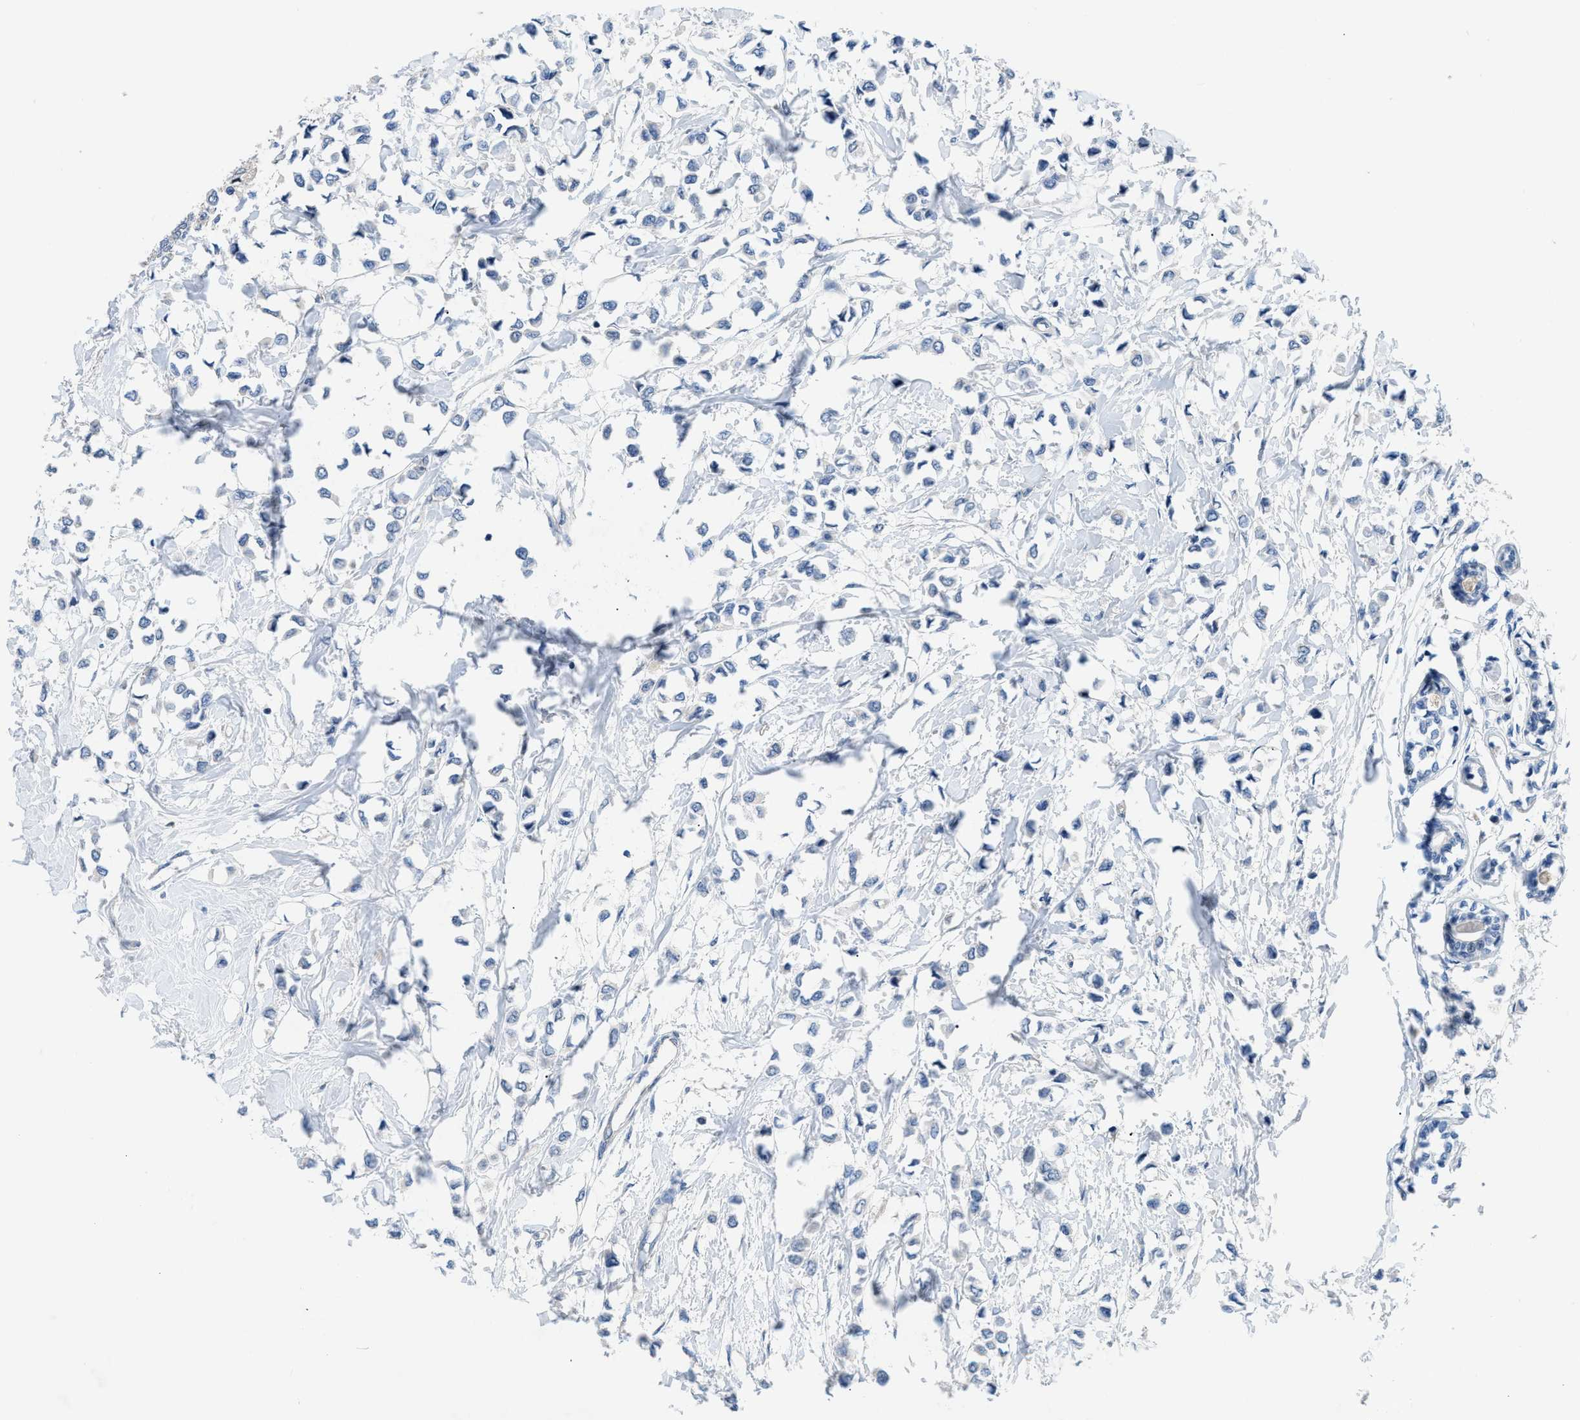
{"staining": {"intensity": "negative", "quantity": "none", "location": "none"}, "tissue": "breast cancer", "cell_type": "Tumor cells", "image_type": "cancer", "snomed": [{"axis": "morphology", "description": "Lobular carcinoma"}, {"axis": "topography", "description": "Breast"}], "caption": "This photomicrograph is of breast cancer (lobular carcinoma) stained with immunohistochemistry to label a protein in brown with the nuclei are counter-stained blue. There is no staining in tumor cells.", "gene": "FDCSP", "patient": {"sex": "female", "age": 51}}